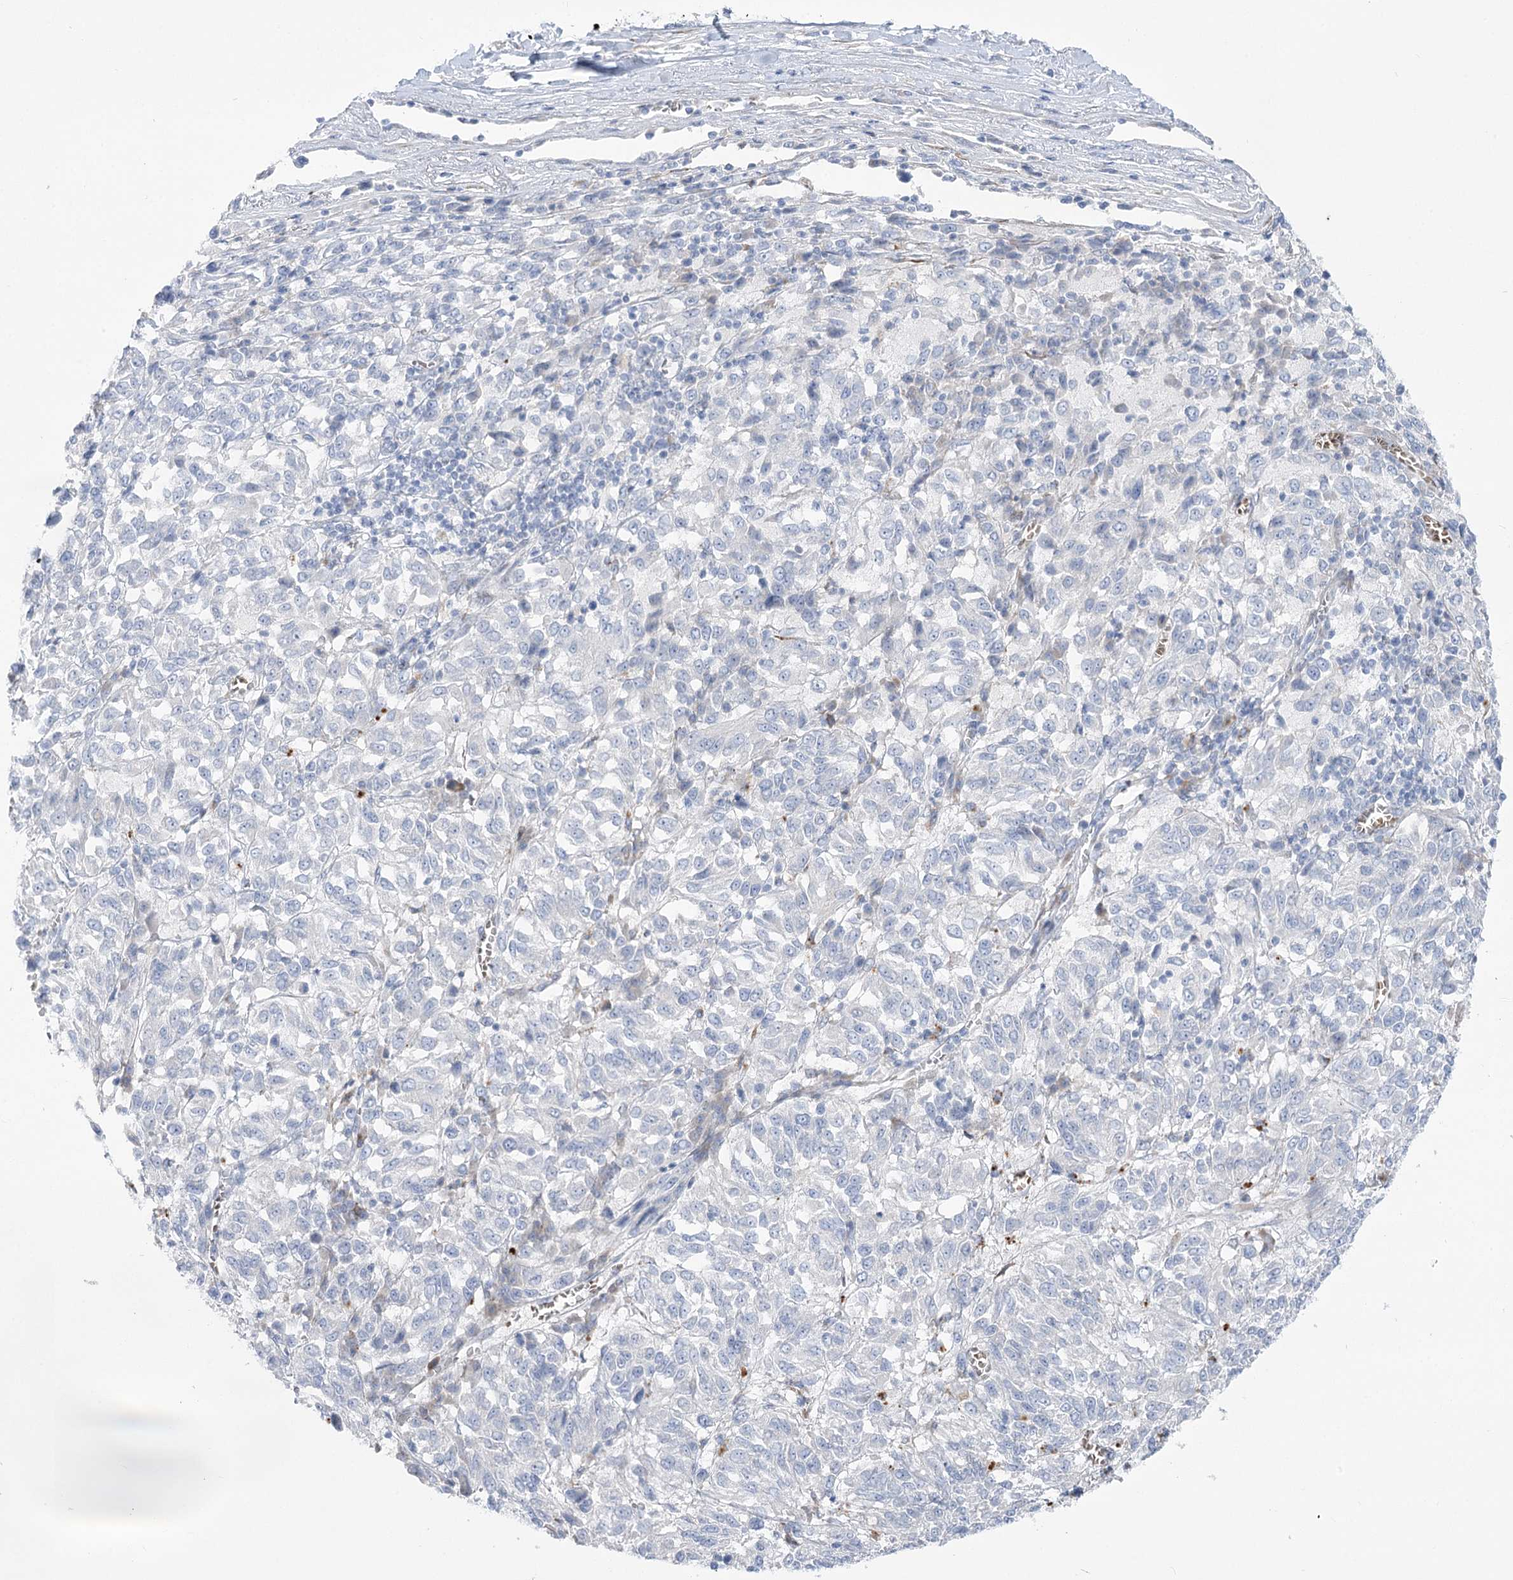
{"staining": {"intensity": "negative", "quantity": "none", "location": "none"}, "tissue": "melanoma", "cell_type": "Tumor cells", "image_type": "cancer", "snomed": [{"axis": "morphology", "description": "Malignant melanoma, Metastatic site"}, {"axis": "topography", "description": "Lung"}], "caption": "Tumor cells show no significant protein staining in melanoma.", "gene": "SIAE", "patient": {"sex": "male", "age": 64}}